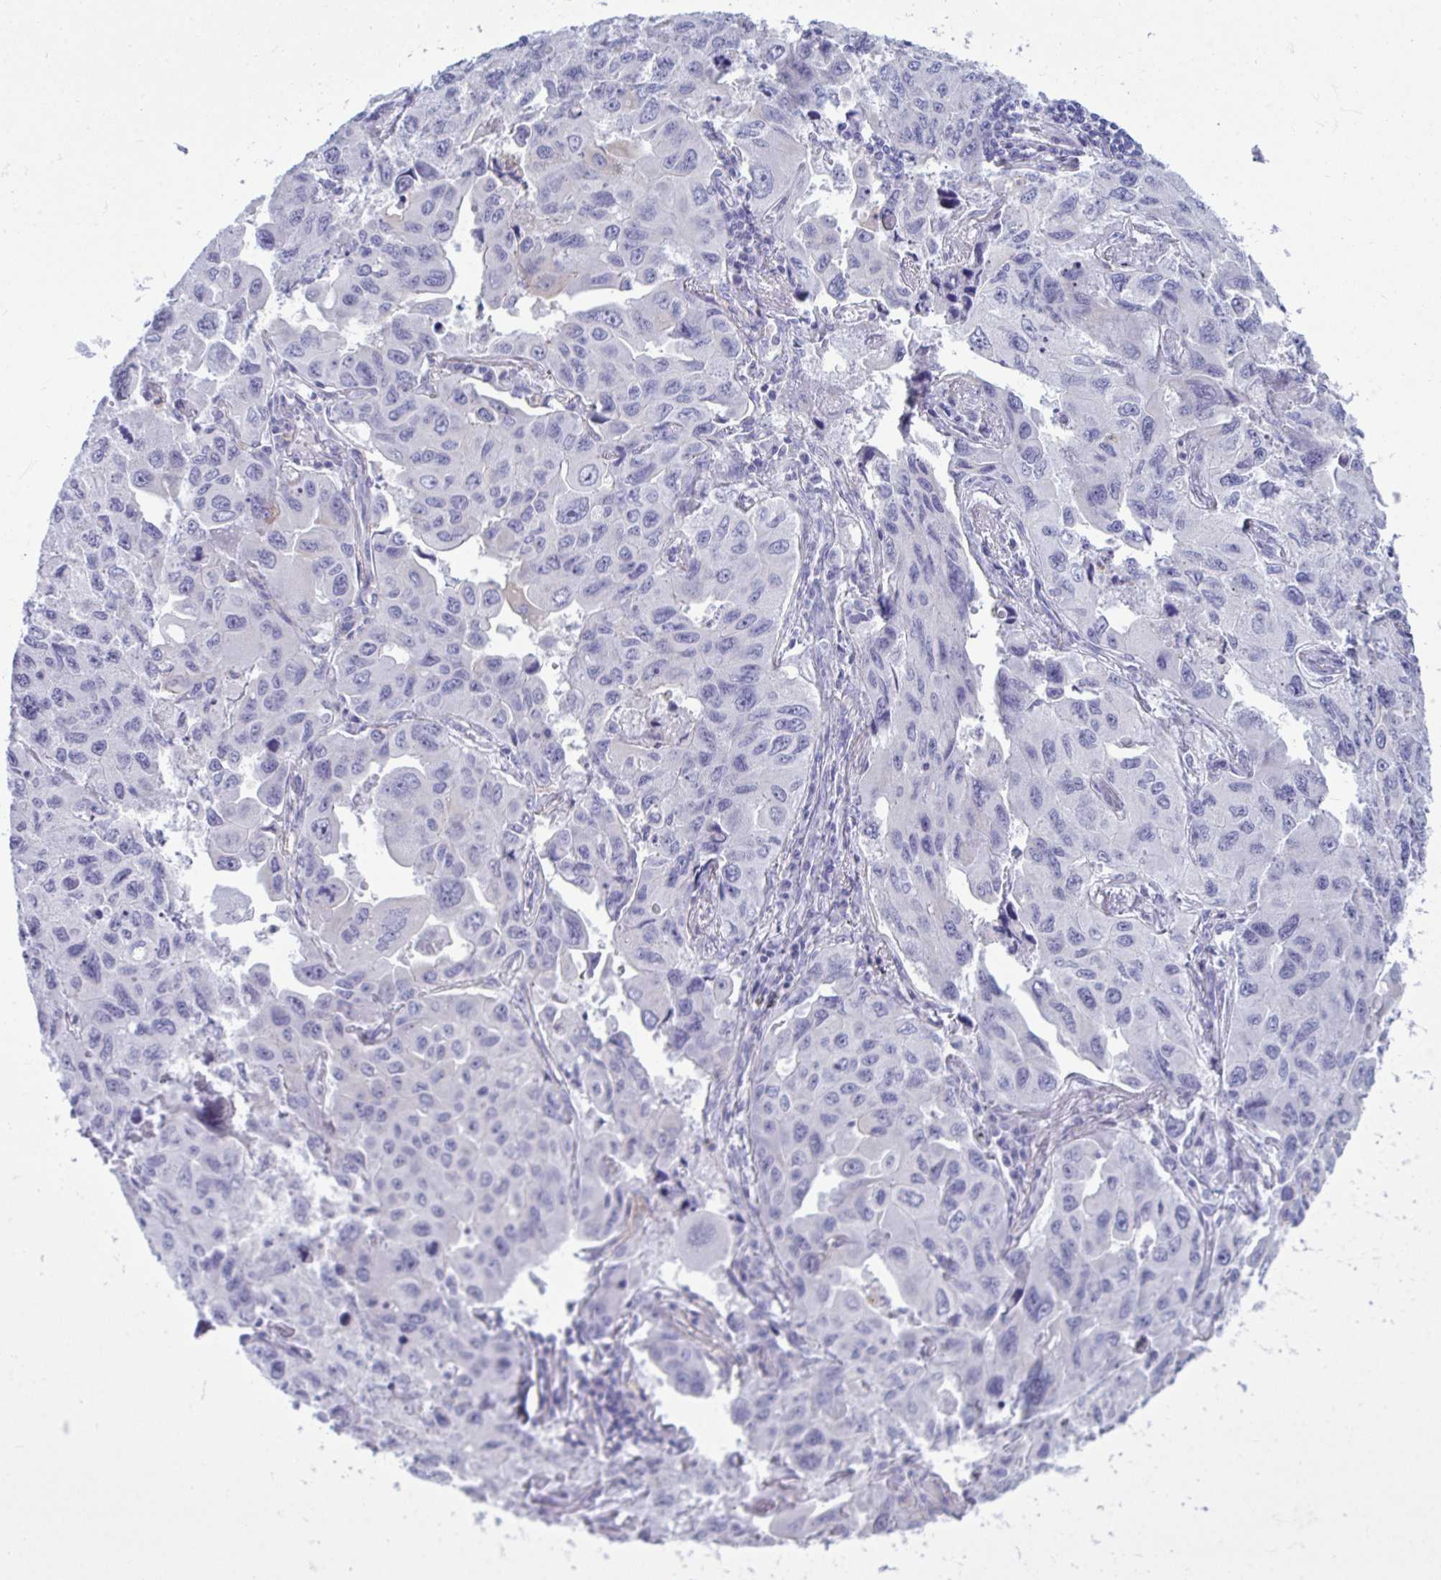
{"staining": {"intensity": "negative", "quantity": "none", "location": "none"}, "tissue": "lung cancer", "cell_type": "Tumor cells", "image_type": "cancer", "snomed": [{"axis": "morphology", "description": "Adenocarcinoma, NOS"}, {"axis": "topography", "description": "Lung"}], "caption": "Lung adenocarcinoma stained for a protein using immunohistochemistry (IHC) displays no expression tumor cells.", "gene": "MYH10", "patient": {"sex": "male", "age": 64}}